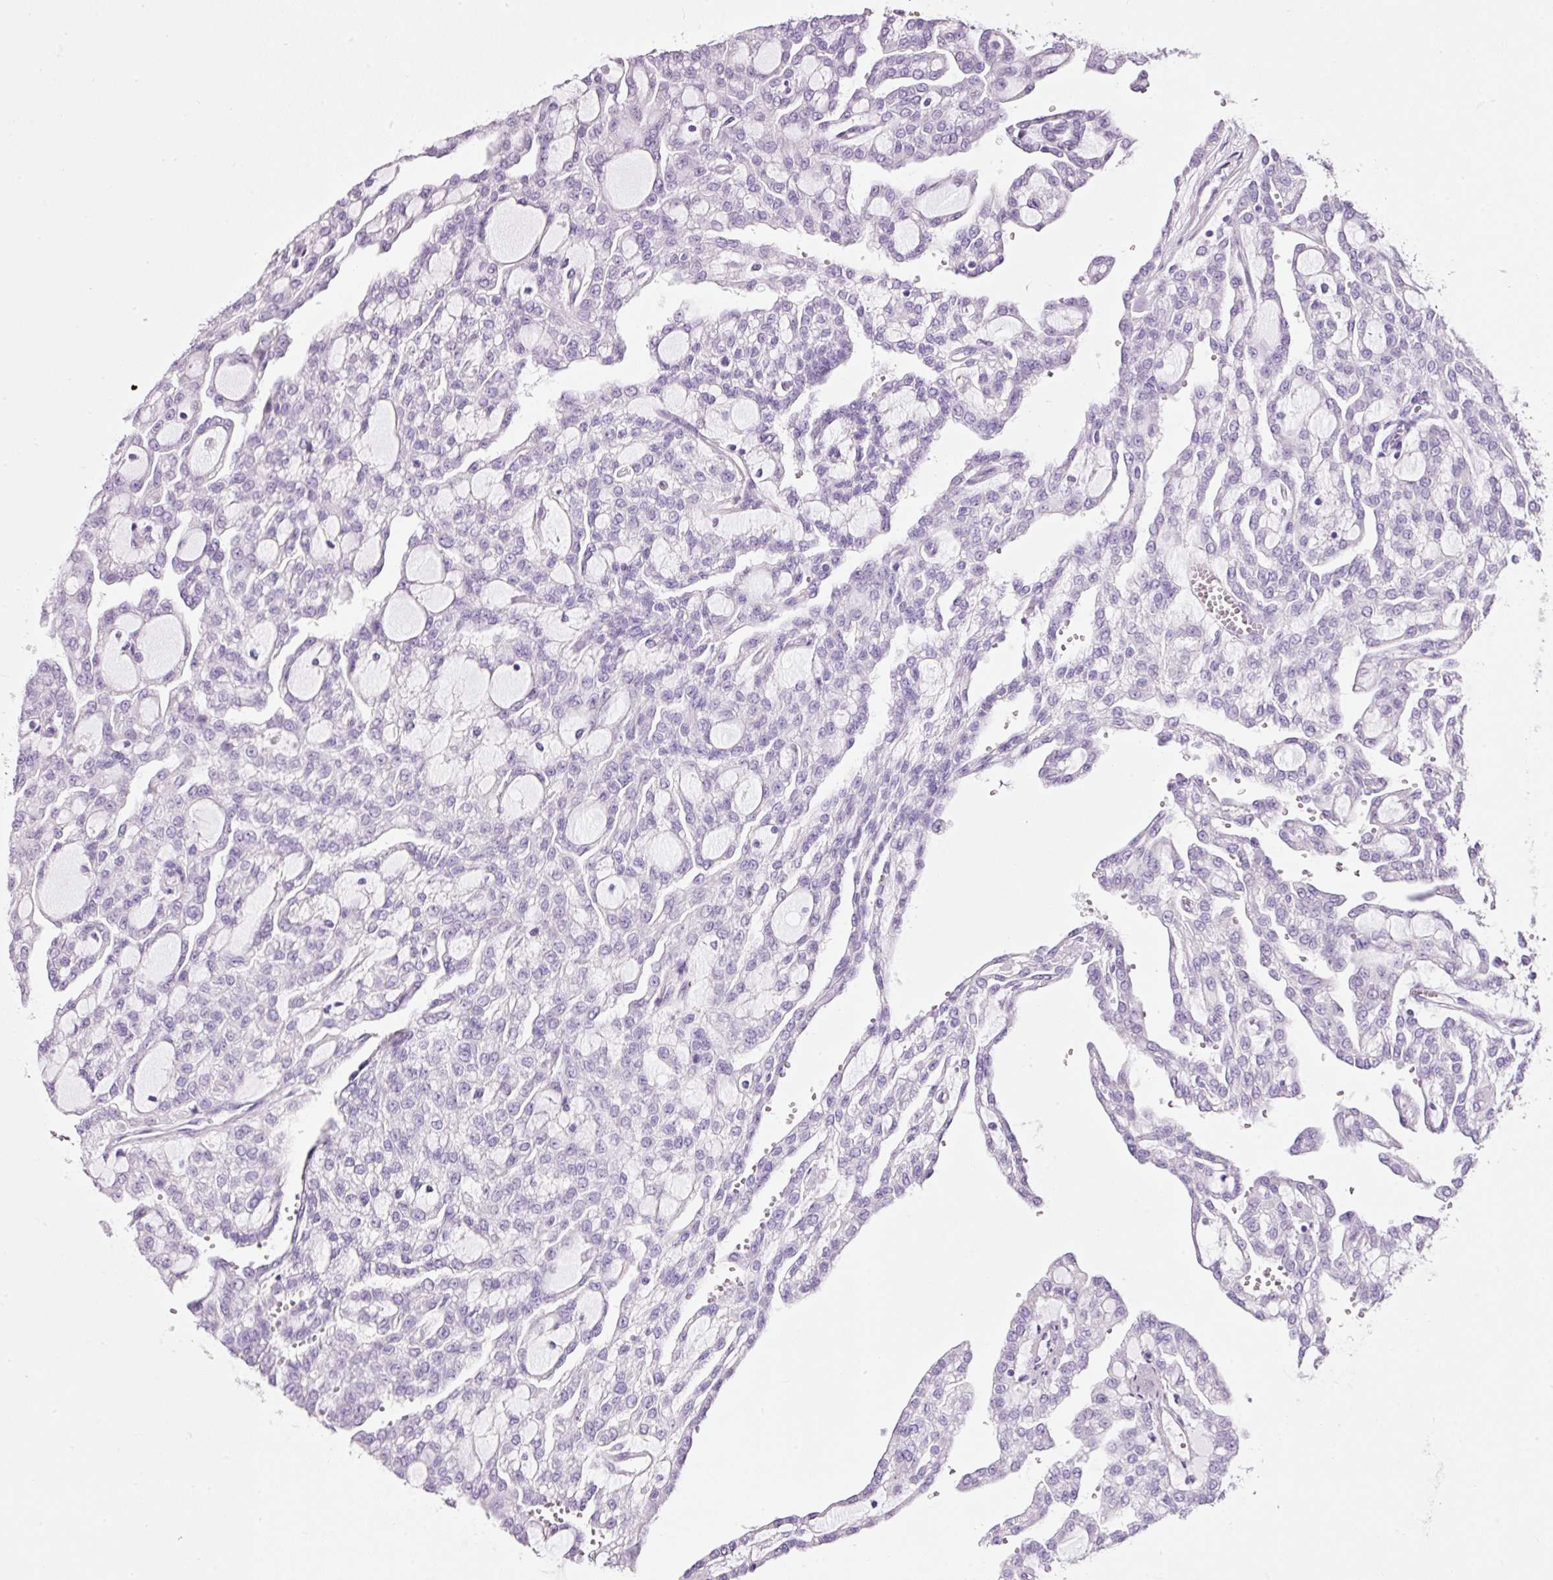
{"staining": {"intensity": "negative", "quantity": "none", "location": "none"}, "tissue": "renal cancer", "cell_type": "Tumor cells", "image_type": "cancer", "snomed": [{"axis": "morphology", "description": "Adenocarcinoma, NOS"}, {"axis": "topography", "description": "Kidney"}], "caption": "A histopathology image of renal adenocarcinoma stained for a protein shows no brown staining in tumor cells.", "gene": "BSND", "patient": {"sex": "male", "age": 63}}